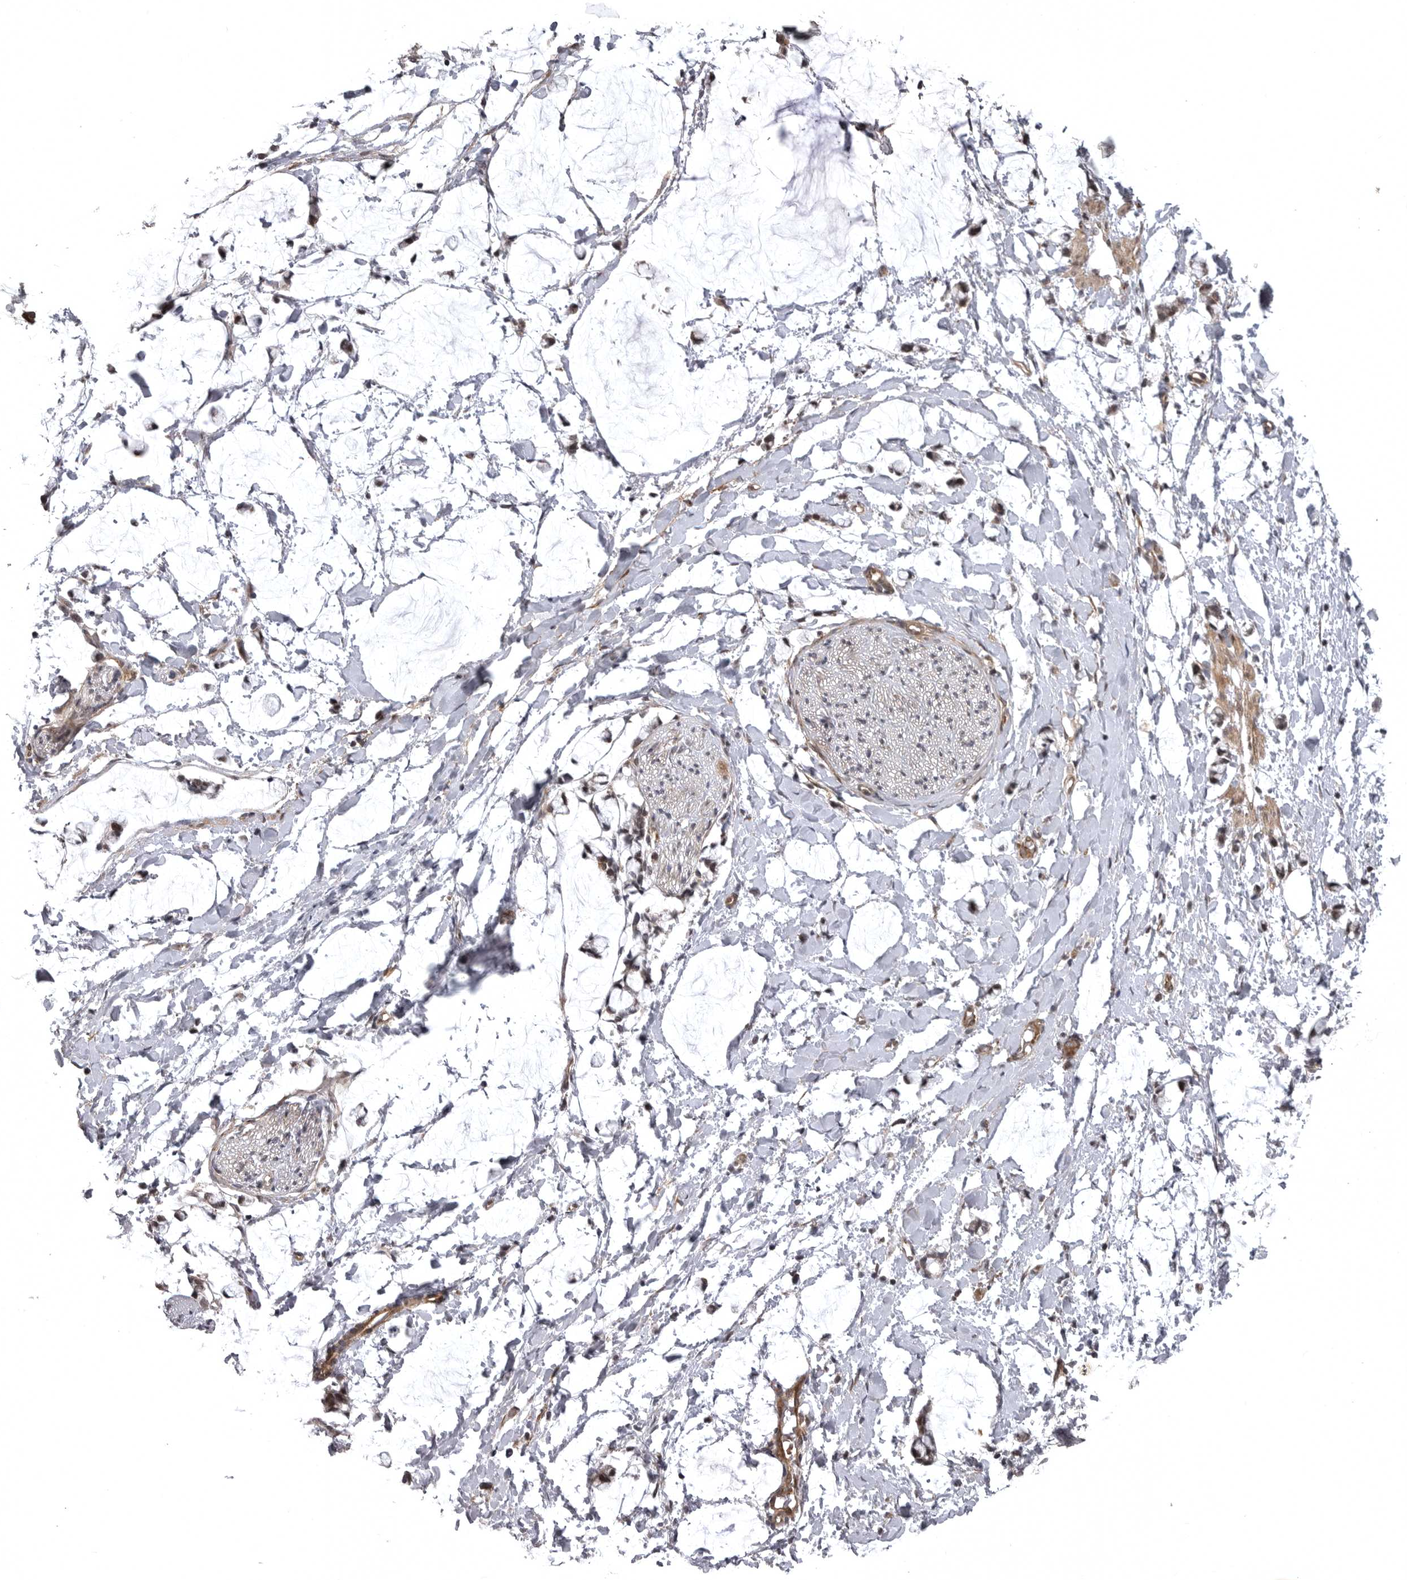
{"staining": {"intensity": "weak", "quantity": "<25%", "location": "cytoplasmic/membranous,nuclear"}, "tissue": "adipose tissue", "cell_type": "Adipocytes", "image_type": "normal", "snomed": [{"axis": "morphology", "description": "Normal tissue, NOS"}, {"axis": "morphology", "description": "Adenocarcinoma, NOS"}, {"axis": "topography", "description": "Colon"}, {"axis": "topography", "description": "Peripheral nerve tissue"}], "caption": "IHC micrograph of benign human adipose tissue stained for a protein (brown), which demonstrates no expression in adipocytes. (Brightfield microscopy of DAB immunohistochemistry (IHC) at high magnification).", "gene": "SNX16", "patient": {"sex": "male", "age": 14}}